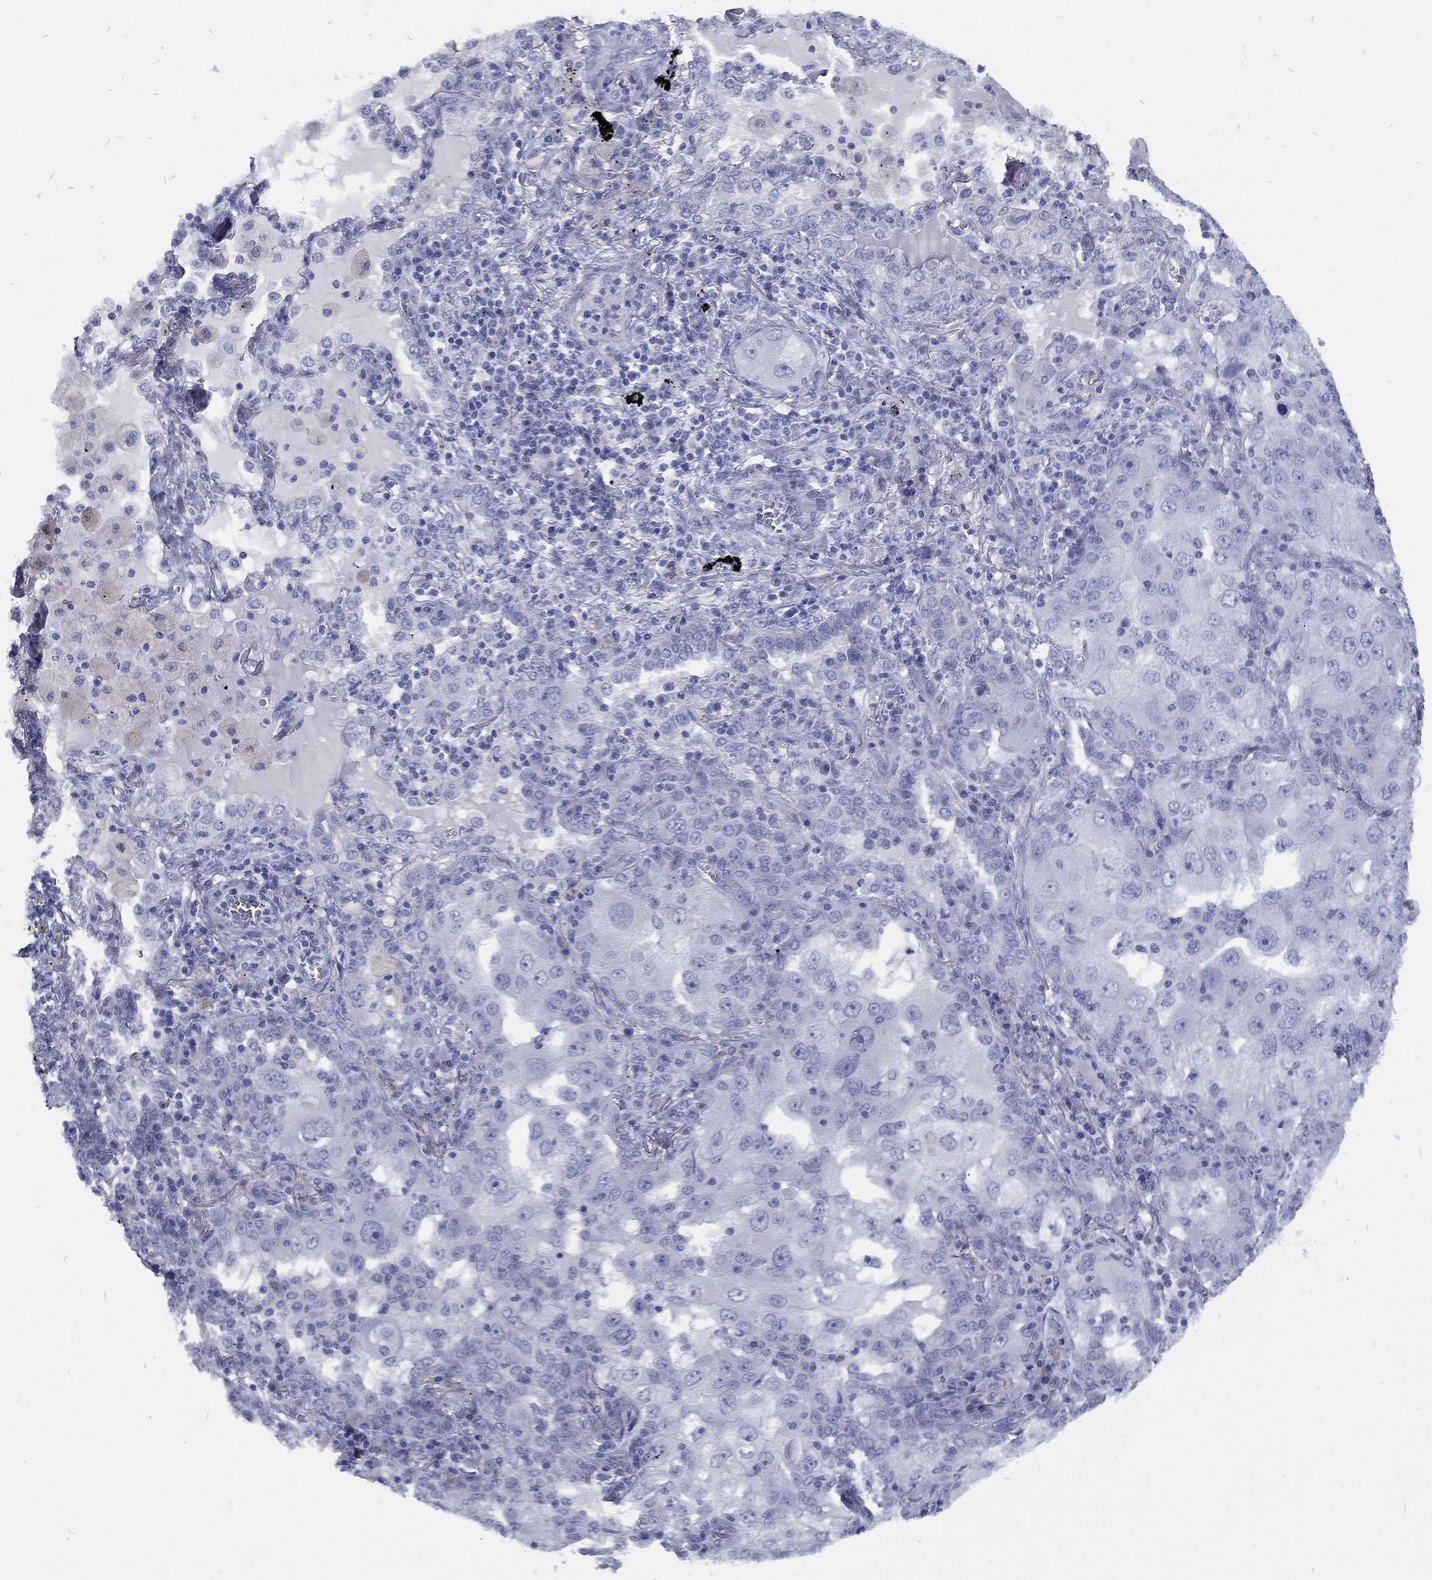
{"staining": {"intensity": "negative", "quantity": "none", "location": "none"}, "tissue": "lung cancer", "cell_type": "Tumor cells", "image_type": "cancer", "snomed": [{"axis": "morphology", "description": "Adenocarcinoma, NOS"}, {"axis": "topography", "description": "Lung"}], "caption": "The histopathology image displays no staining of tumor cells in lung adenocarcinoma. (DAB (3,3'-diaminobenzidine) IHC, high magnification).", "gene": "RSPH4A", "patient": {"sex": "female", "age": 61}}